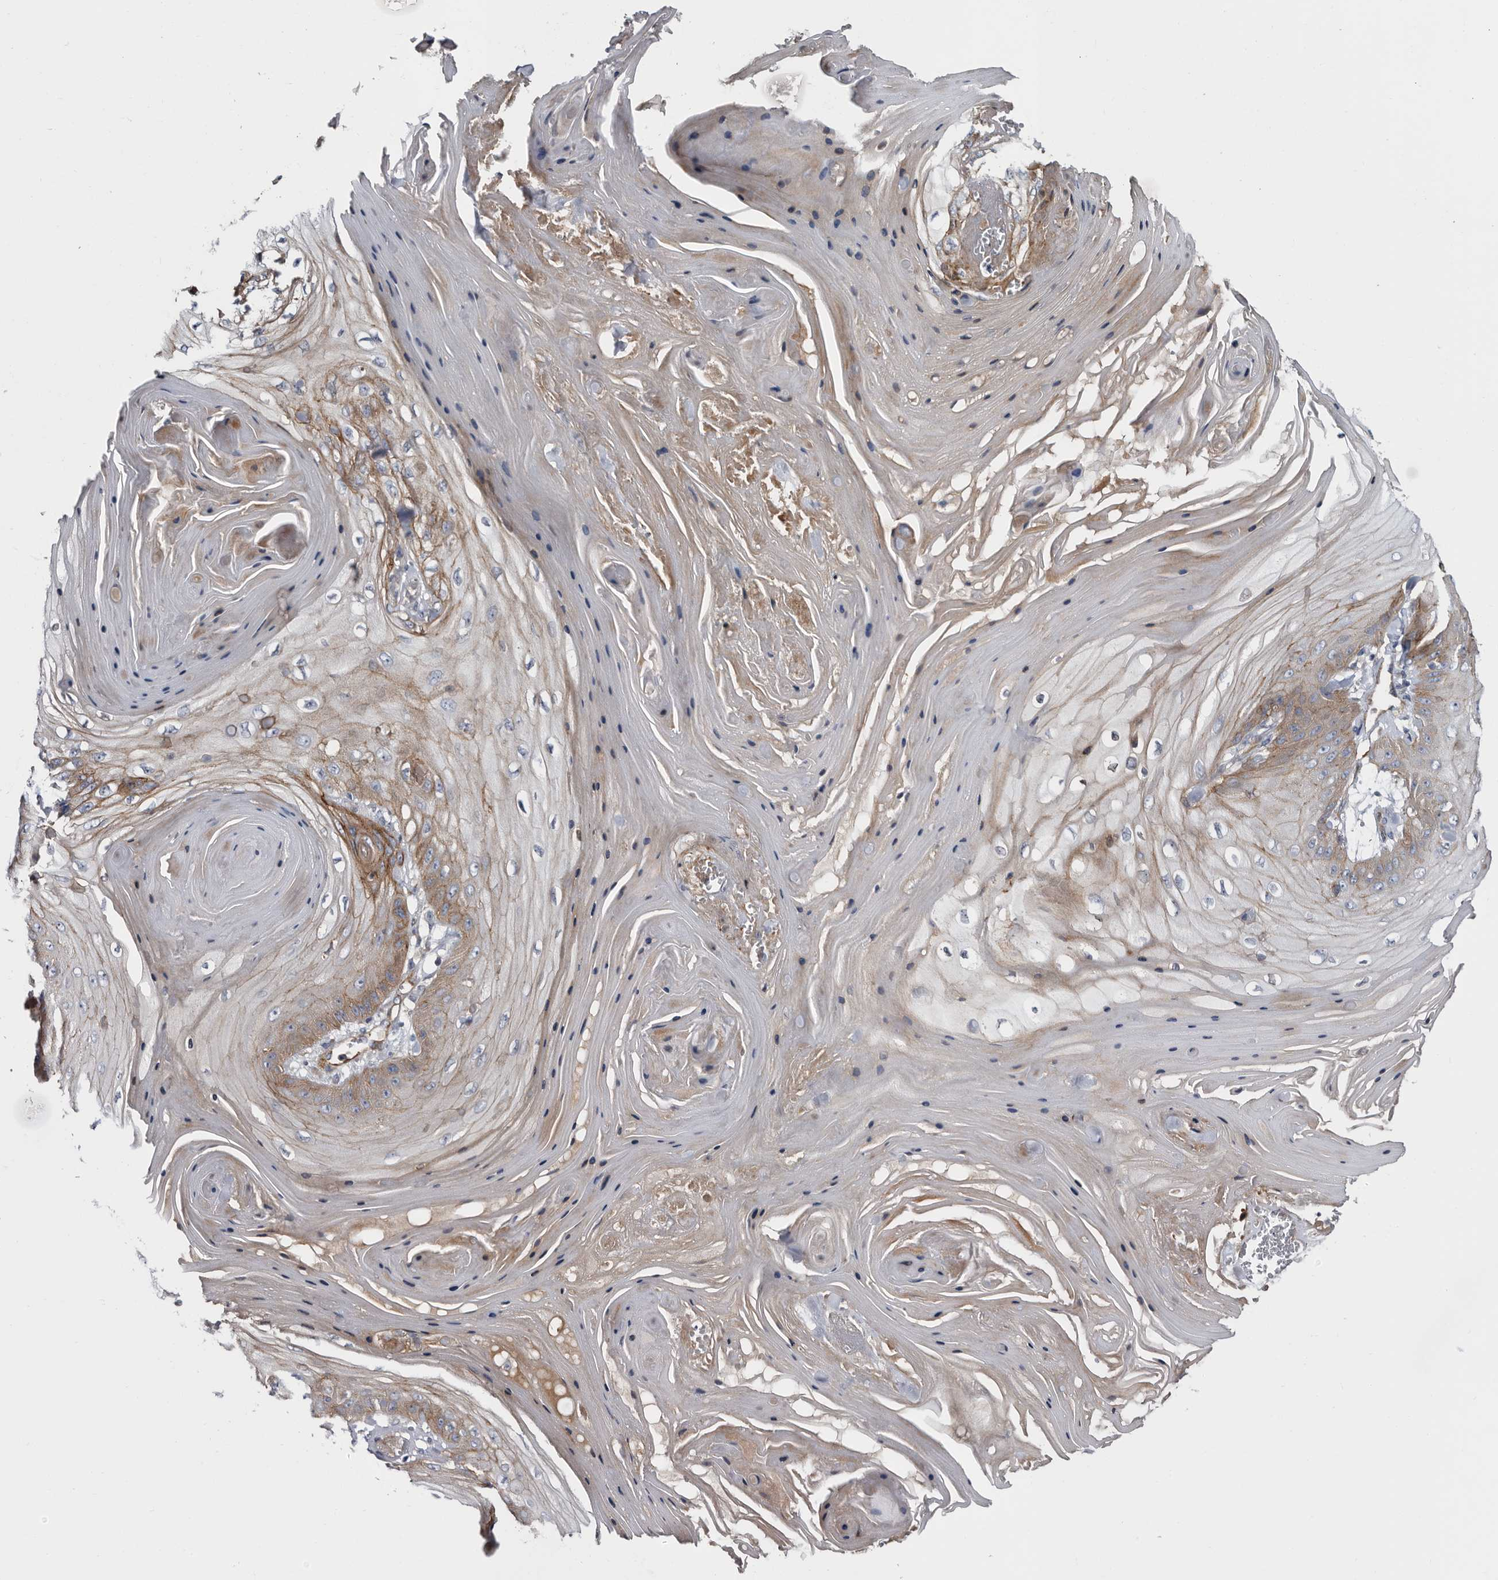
{"staining": {"intensity": "moderate", "quantity": "25%-75%", "location": "cytoplasmic/membranous"}, "tissue": "skin cancer", "cell_type": "Tumor cells", "image_type": "cancer", "snomed": [{"axis": "morphology", "description": "Squamous cell carcinoma, NOS"}, {"axis": "topography", "description": "Skin"}], "caption": "Squamous cell carcinoma (skin) was stained to show a protein in brown. There is medium levels of moderate cytoplasmic/membranous staining in about 25%-75% of tumor cells.", "gene": "TSPAN17", "patient": {"sex": "male", "age": 74}}